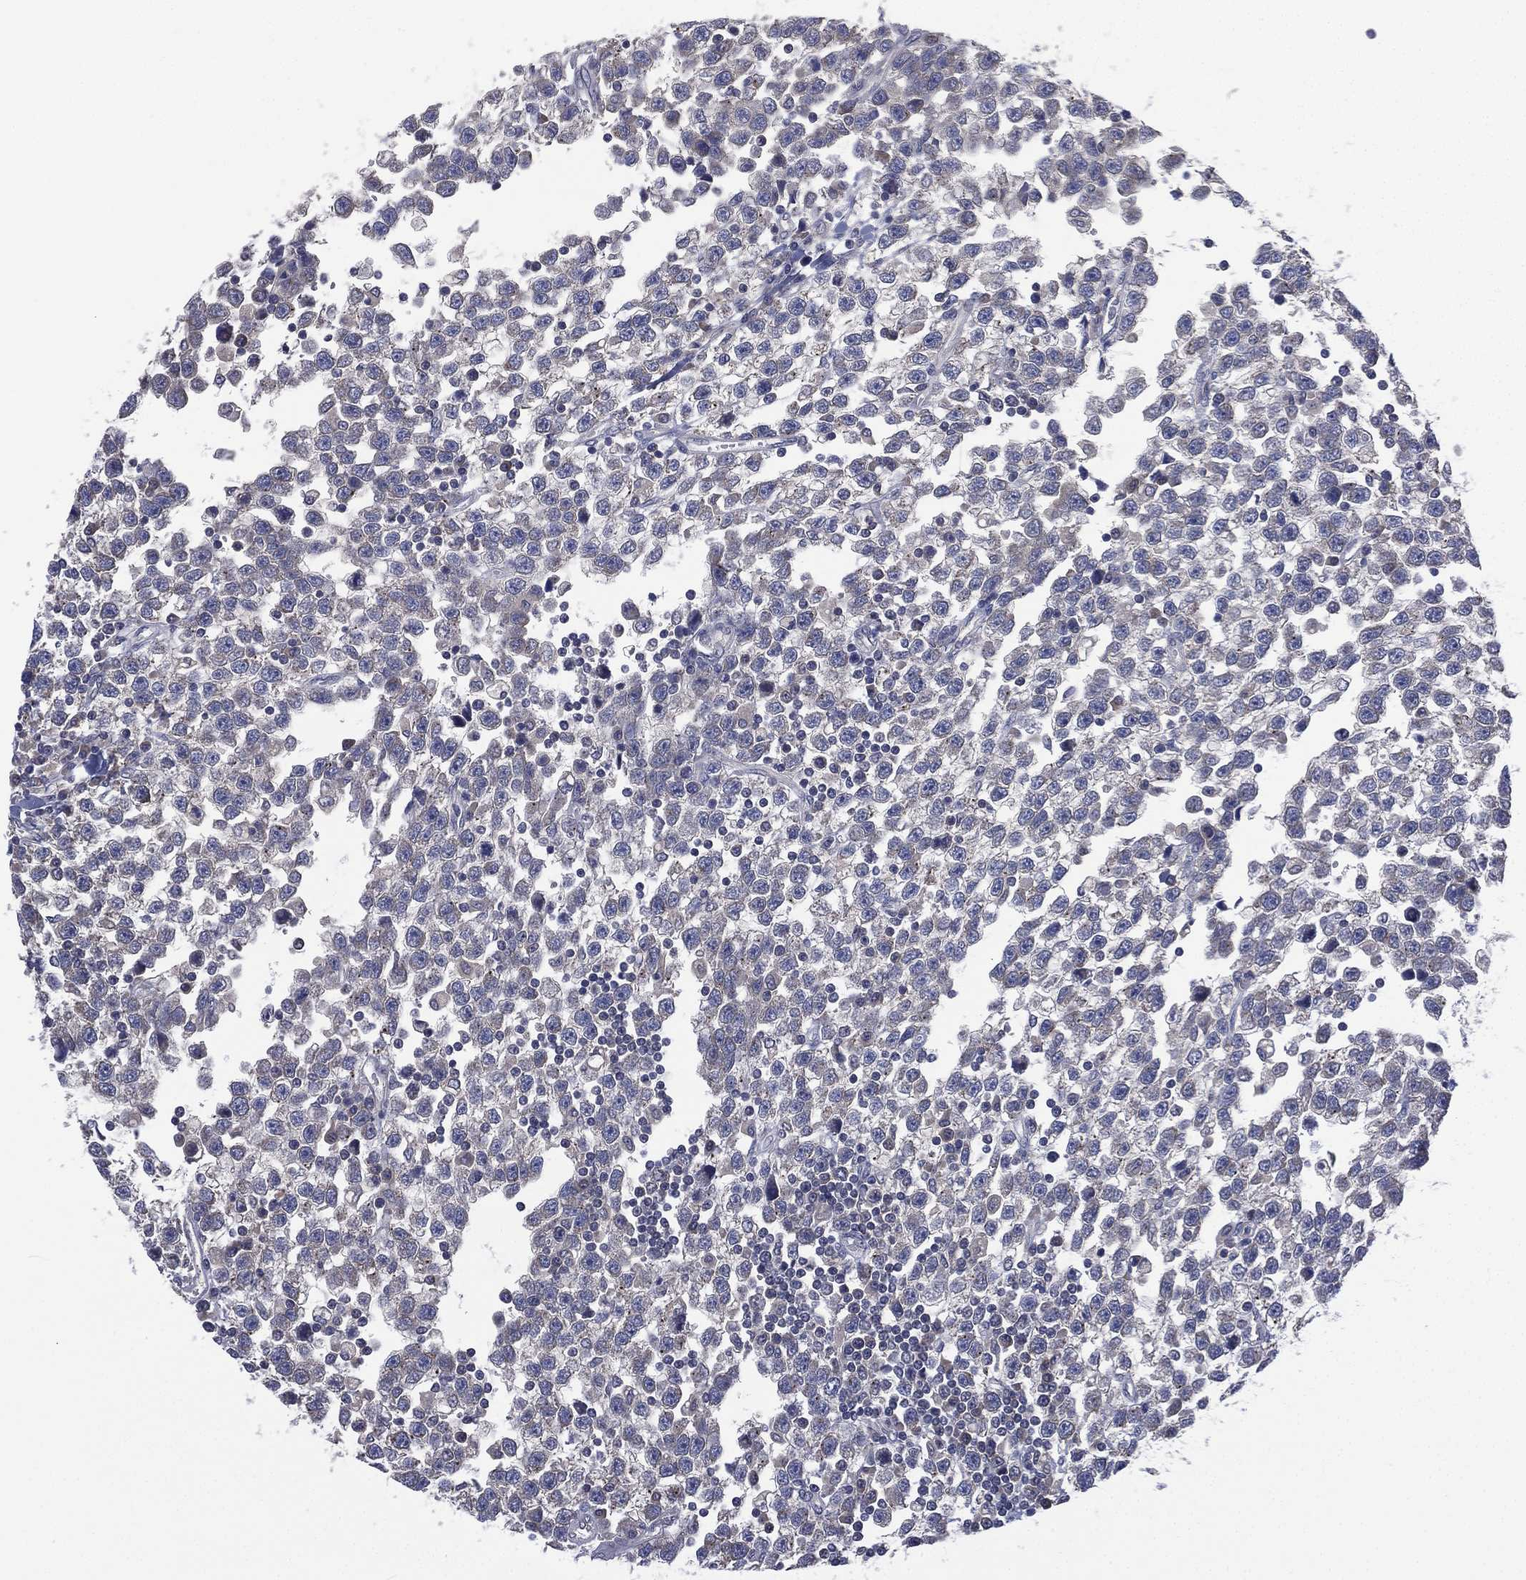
{"staining": {"intensity": "negative", "quantity": "none", "location": "none"}, "tissue": "testis cancer", "cell_type": "Tumor cells", "image_type": "cancer", "snomed": [{"axis": "morphology", "description": "Seminoma, NOS"}, {"axis": "topography", "description": "Testis"}], "caption": "Histopathology image shows no significant protein expression in tumor cells of testis cancer.", "gene": "MPP7", "patient": {"sex": "male", "age": 34}}